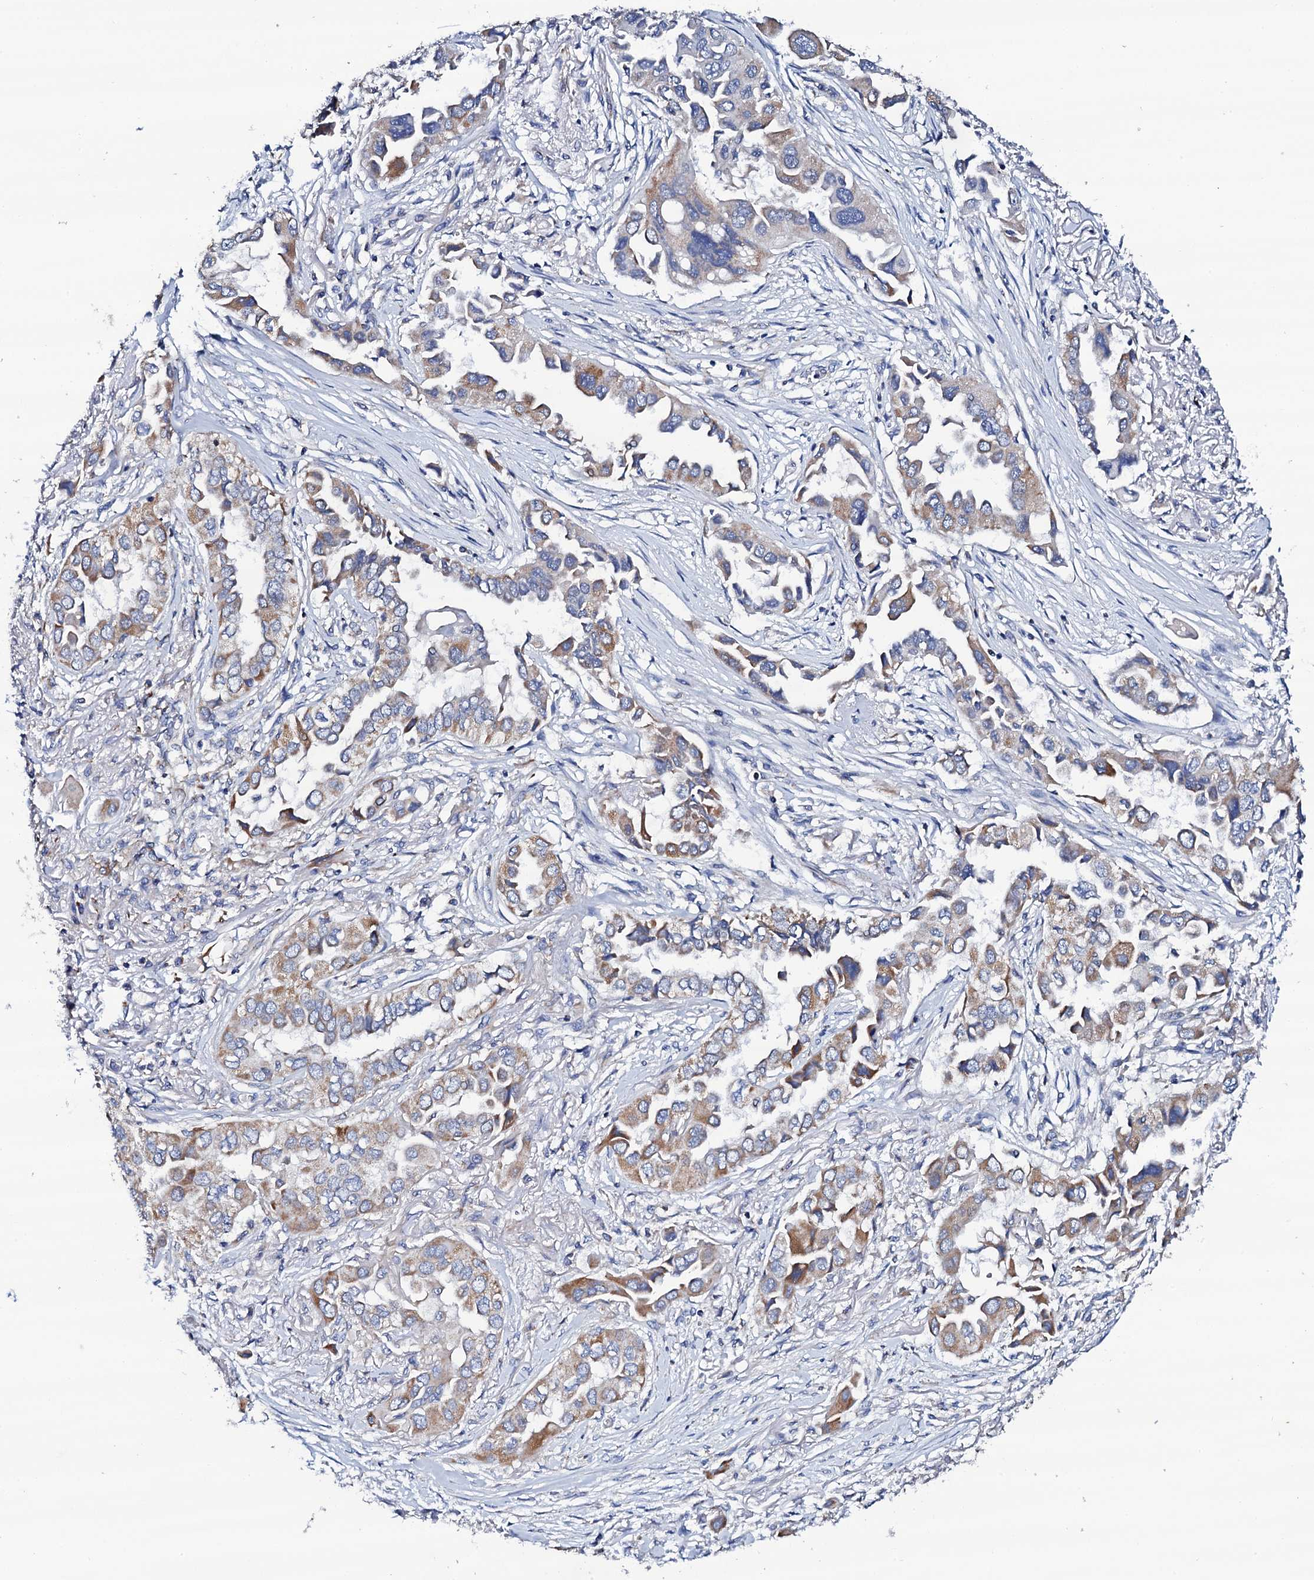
{"staining": {"intensity": "moderate", "quantity": "25%-75%", "location": "cytoplasmic/membranous"}, "tissue": "lung cancer", "cell_type": "Tumor cells", "image_type": "cancer", "snomed": [{"axis": "morphology", "description": "Adenocarcinoma, NOS"}, {"axis": "topography", "description": "Lung"}], "caption": "A histopathology image of human adenocarcinoma (lung) stained for a protein displays moderate cytoplasmic/membranous brown staining in tumor cells.", "gene": "TCAF2", "patient": {"sex": "female", "age": 76}}